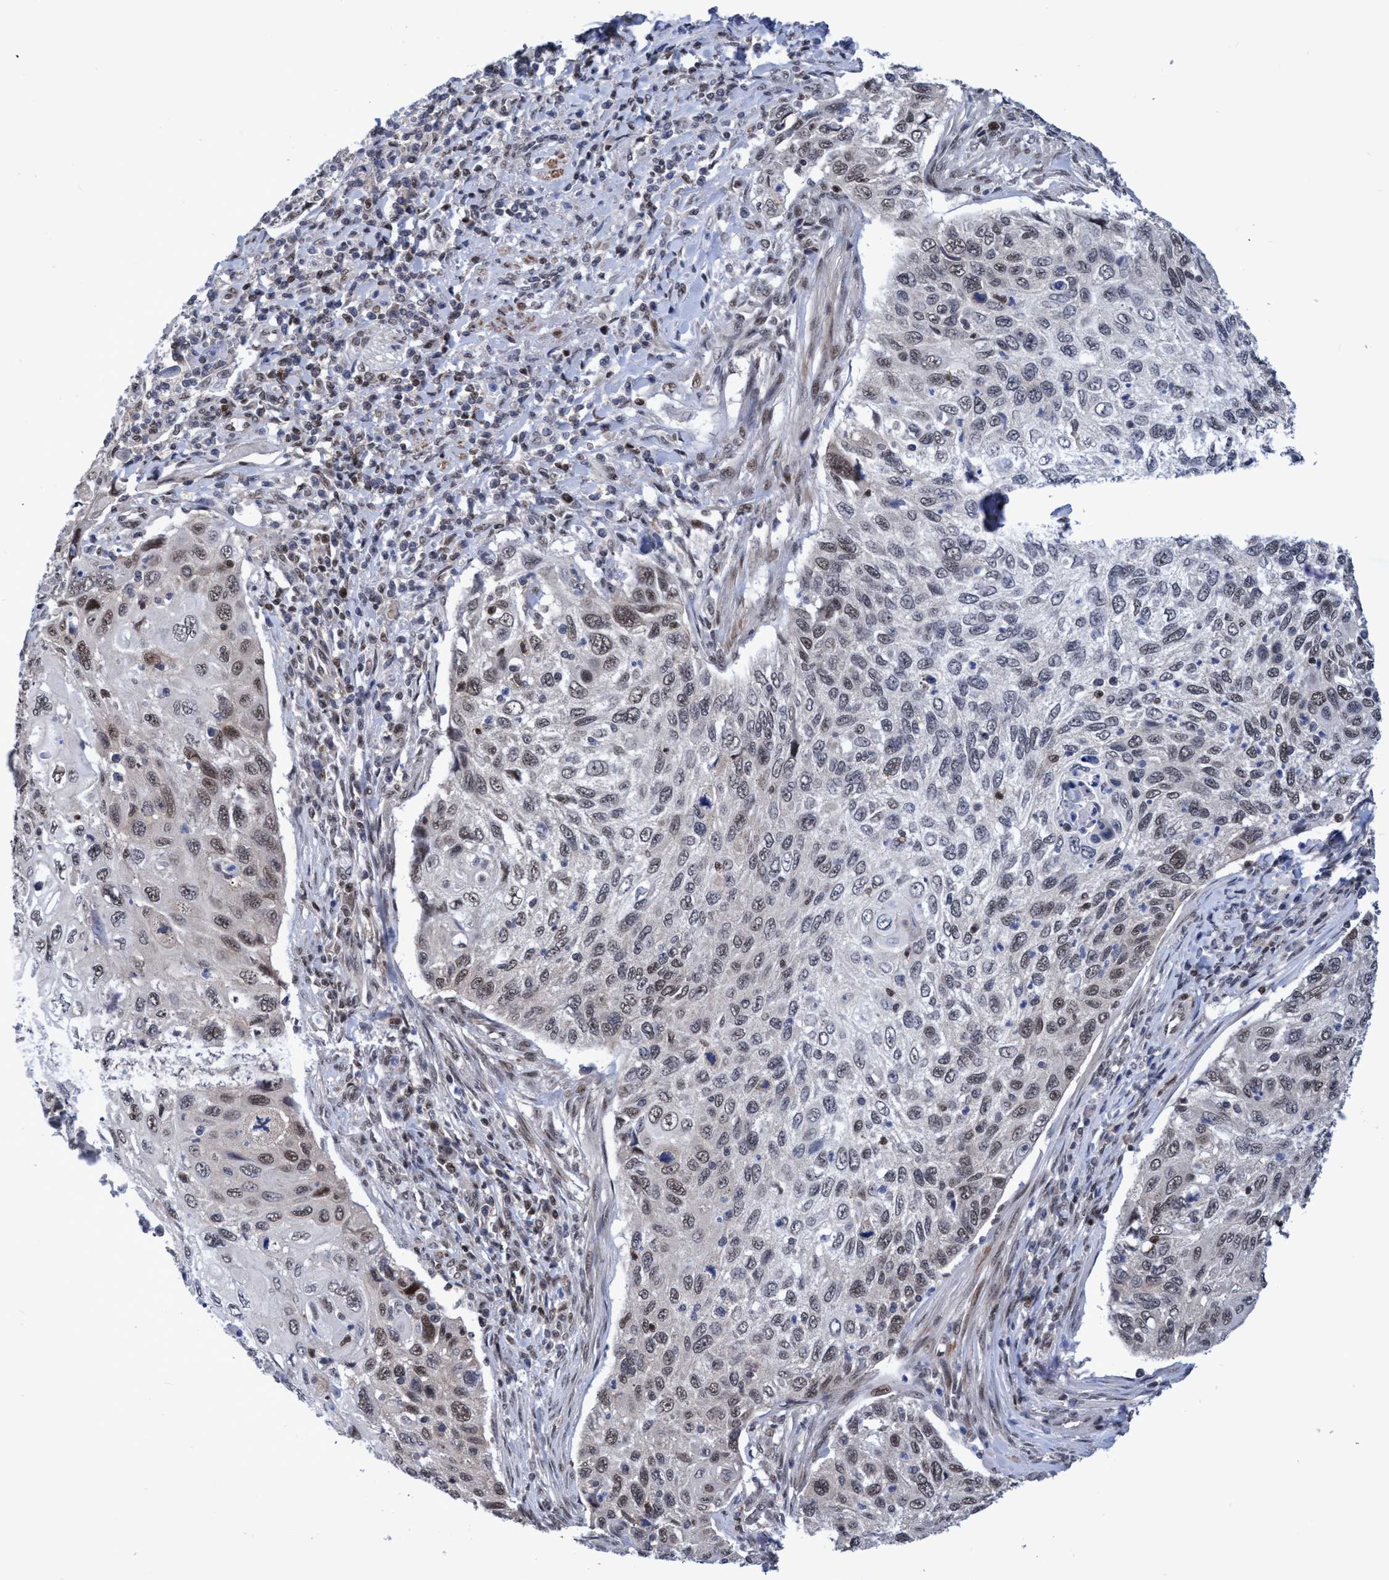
{"staining": {"intensity": "moderate", "quantity": "<25%", "location": "nuclear"}, "tissue": "cervical cancer", "cell_type": "Tumor cells", "image_type": "cancer", "snomed": [{"axis": "morphology", "description": "Squamous cell carcinoma, NOS"}, {"axis": "topography", "description": "Cervix"}], "caption": "Squamous cell carcinoma (cervical) was stained to show a protein in brown. There is low levels of moderate nuclear expression in approximately <25% of tumor cells.", "gene": "C9orf78", "patient": {"sex": "female", "age": 70}}